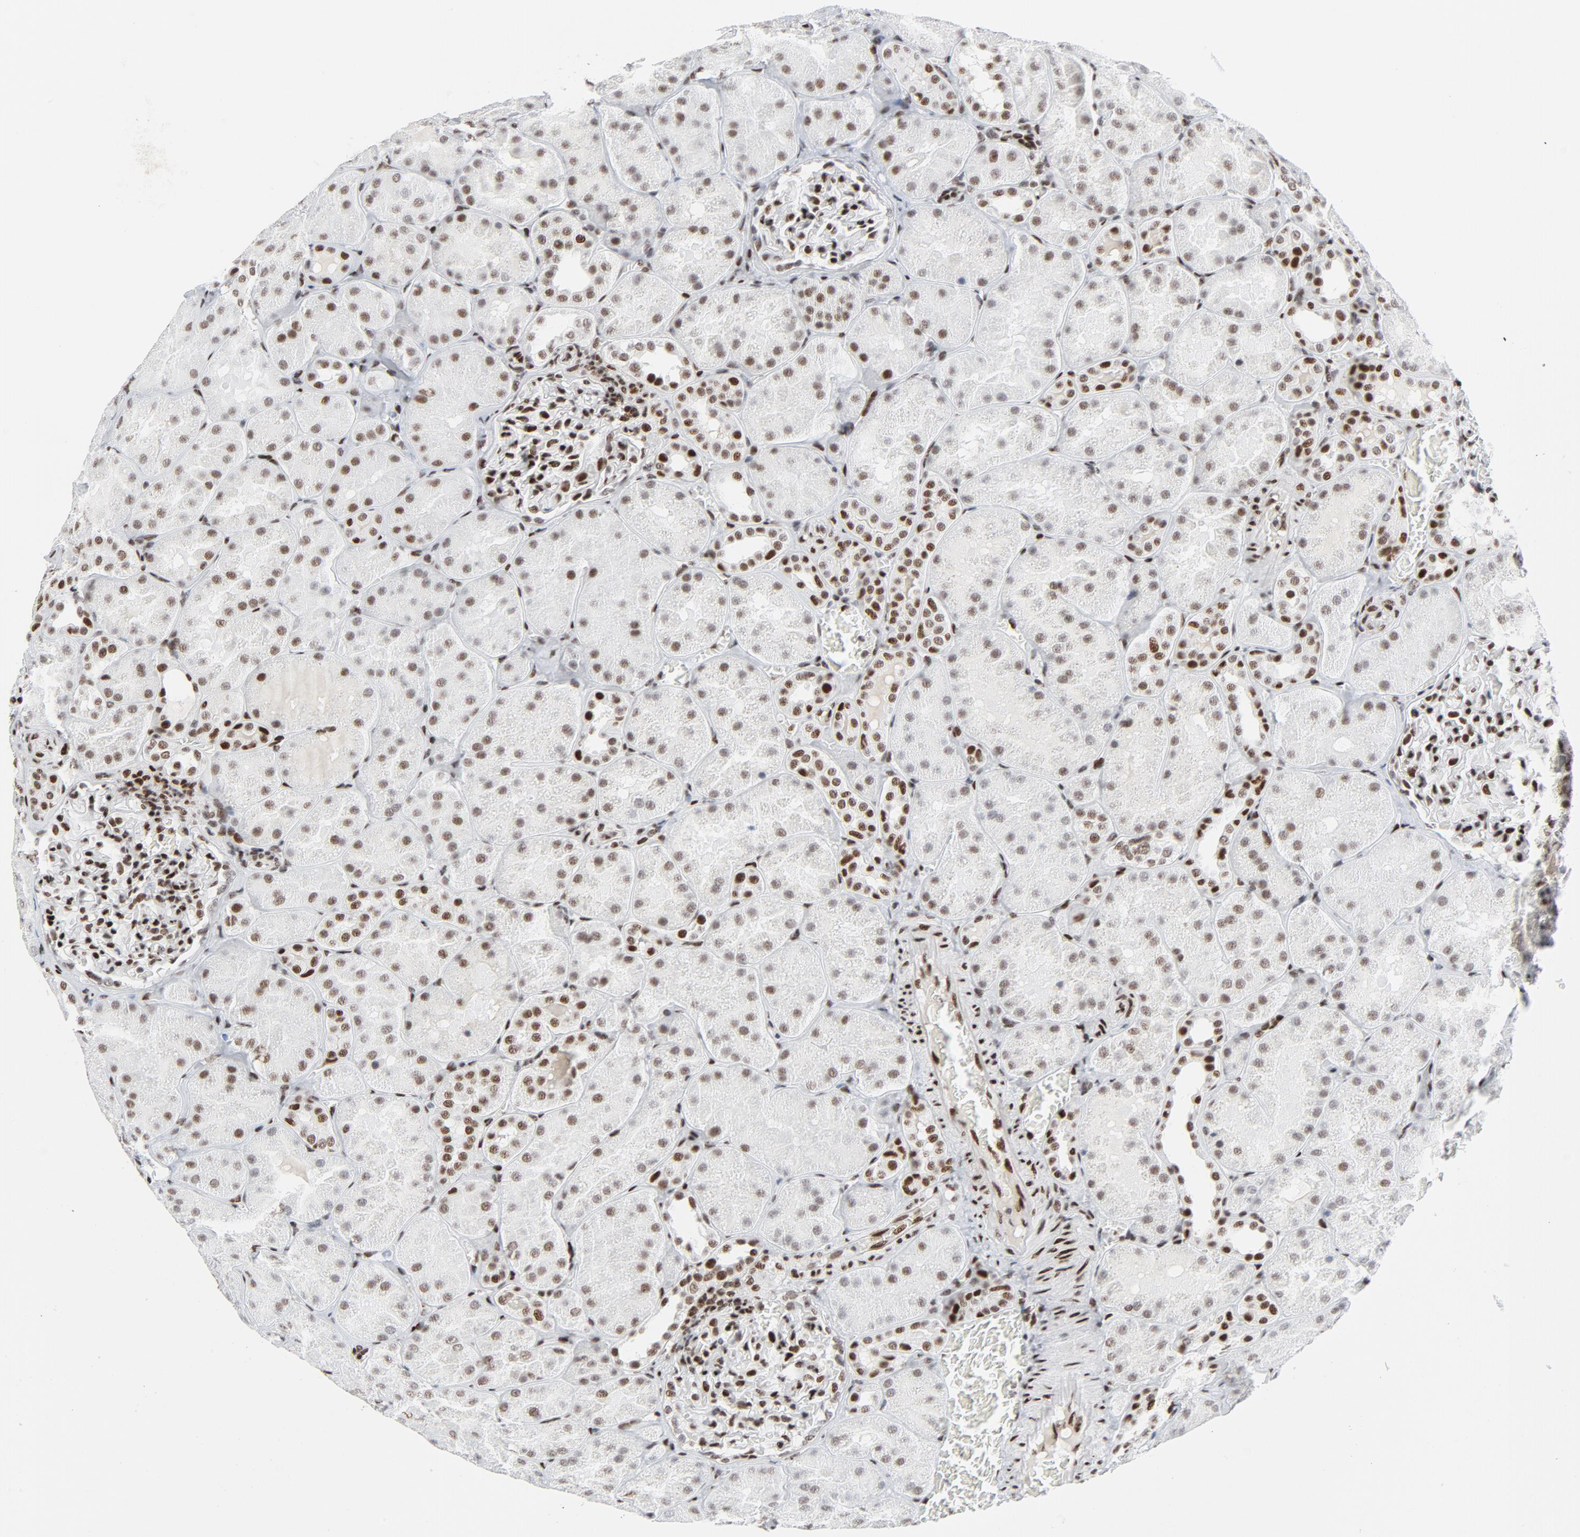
{"staining": {"intensity": "strong", "quantity": ">75%", "location": "nuclear"}, "tissue": "kidney", "cell_type": "Cells in glomeruli", "image_type": "normal", "snomed": [{"axis": "morphology", "description": "Normal tissue, NOS"}, {"axis": "topography", "description": "Kidney"}], "caption": "IHC photomicrograph of benign kidney: kidney stained using immunohistochemistry (IHC) demonstrates high levels of strong protein expression localized specifically in the nuclear of cells in glomeruli, appearing as a nuclear brown color.", "gene": "HSF1", "patient": {"sex": "male", "age": 28}}